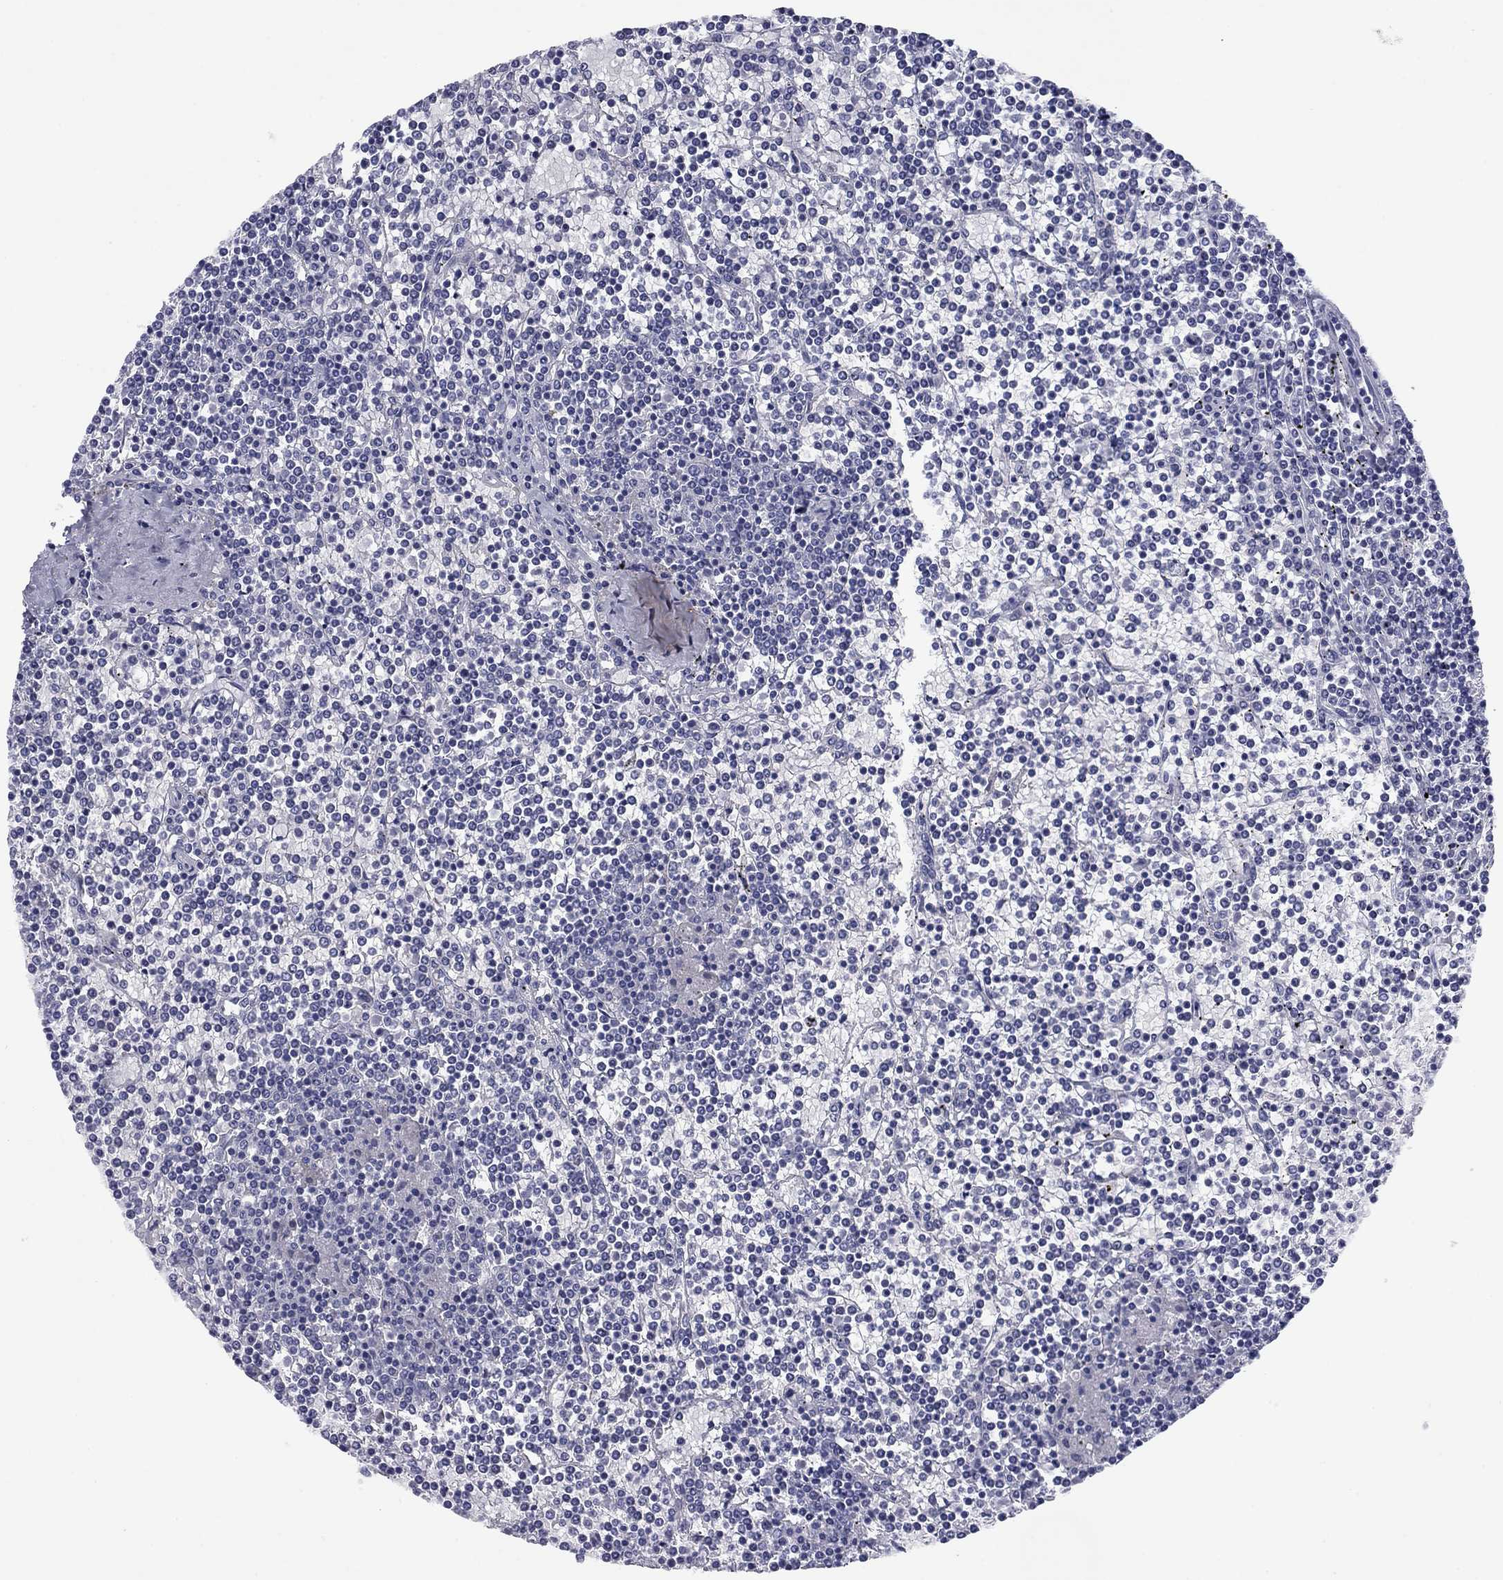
{"staining": {"intensity": "negative", "quantity": "none", "location": "none"}, "tissue": "lymphoma", "cell_type": "Tumor cells", "image_type": "cancer", "snomed": [{"axis": "morphology", "description": "Malignant lymphoma, non-Hodgkin's type, Low grade"}, {"axis": "topography", "description": "Spleen"}], "caption": "A high-resolution histopathology image shows immunohistochemistry (IHC) staining of low-grade malignant lymphoma, non-Hodgkin's type, which shows no significant expression in tumor cells.", "gene": "HAO1", "patient": {"sex": "female", "age": 19}}